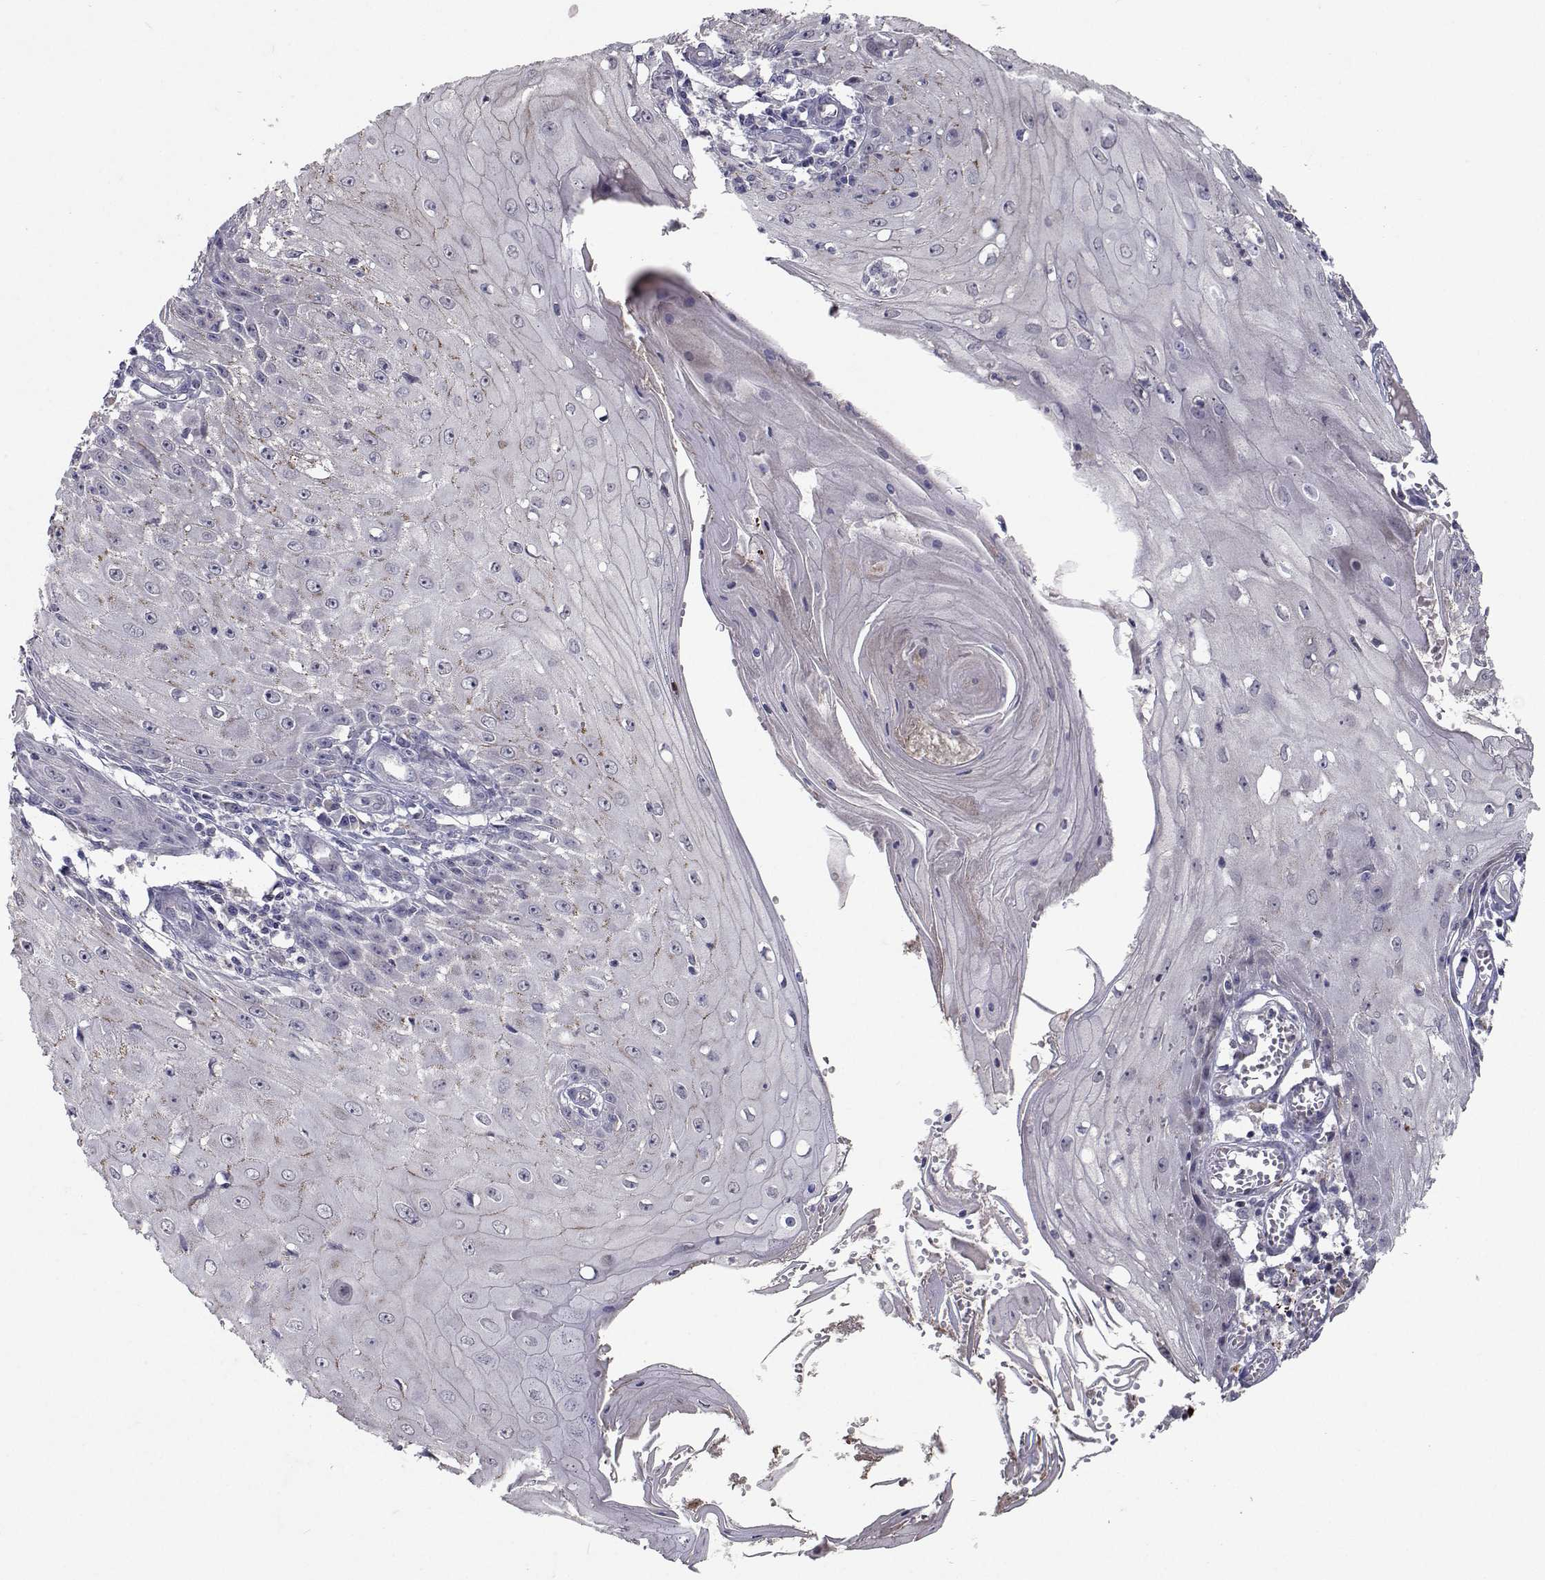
{"staining": {"intensity": "negative", "quantity": "none", "location": "none"}, "tissue": "skin cancer", "cell_type": "Tumor cells", "image_type": "cancer", "snomed": [{"axis": "morphology", "description": "Squamous cell carcinoma, NOS"}, {"axis": "topography", "description": "Skin"}], "caption": "Immunohistochemistry (IHC) of skin cancer displays no expression in tumor cells.", "gene": "RBPJL", "patient": {"sex": "female", "age": 73}}